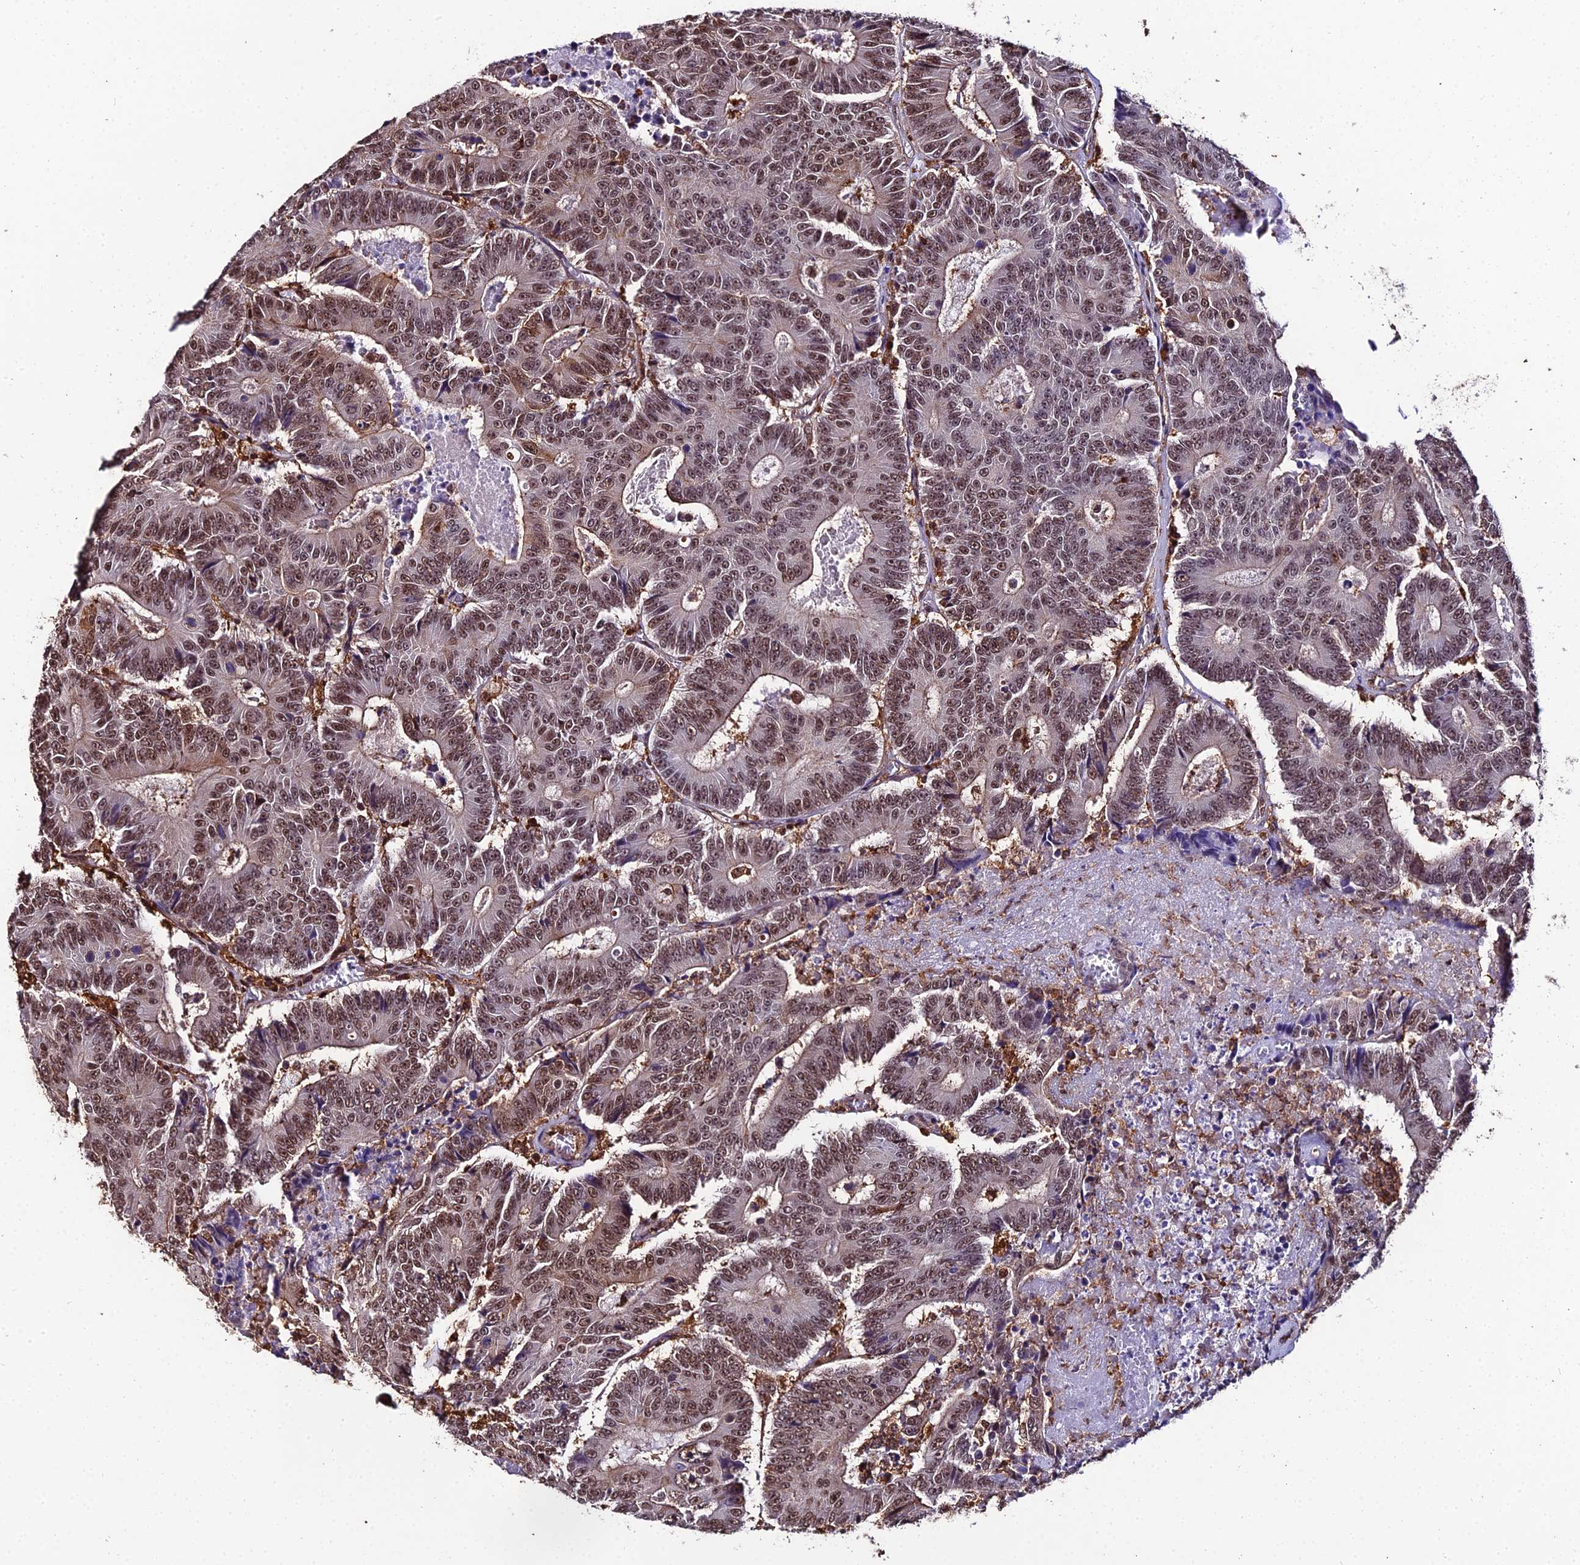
{"staining": {"intensity": "moderate", "quantity": ">75%", "location": "nuclear"}, "tissue": "colorectal cancer", "cell_type": "Tumor cells", "image_type": "cancer", "snomed": [{"axis": "morphology", "description": "Adenocarcinoma, NOS"}, {"axis": "topography", "description": "Colon"}], "caption": "A medium amount of moderate nuclear positivity is present in approximately >75% of tumor cells in colorectal cancer tissue.", "gene": "PPP4C", "patient": {"sex": "male", "age": 83}}